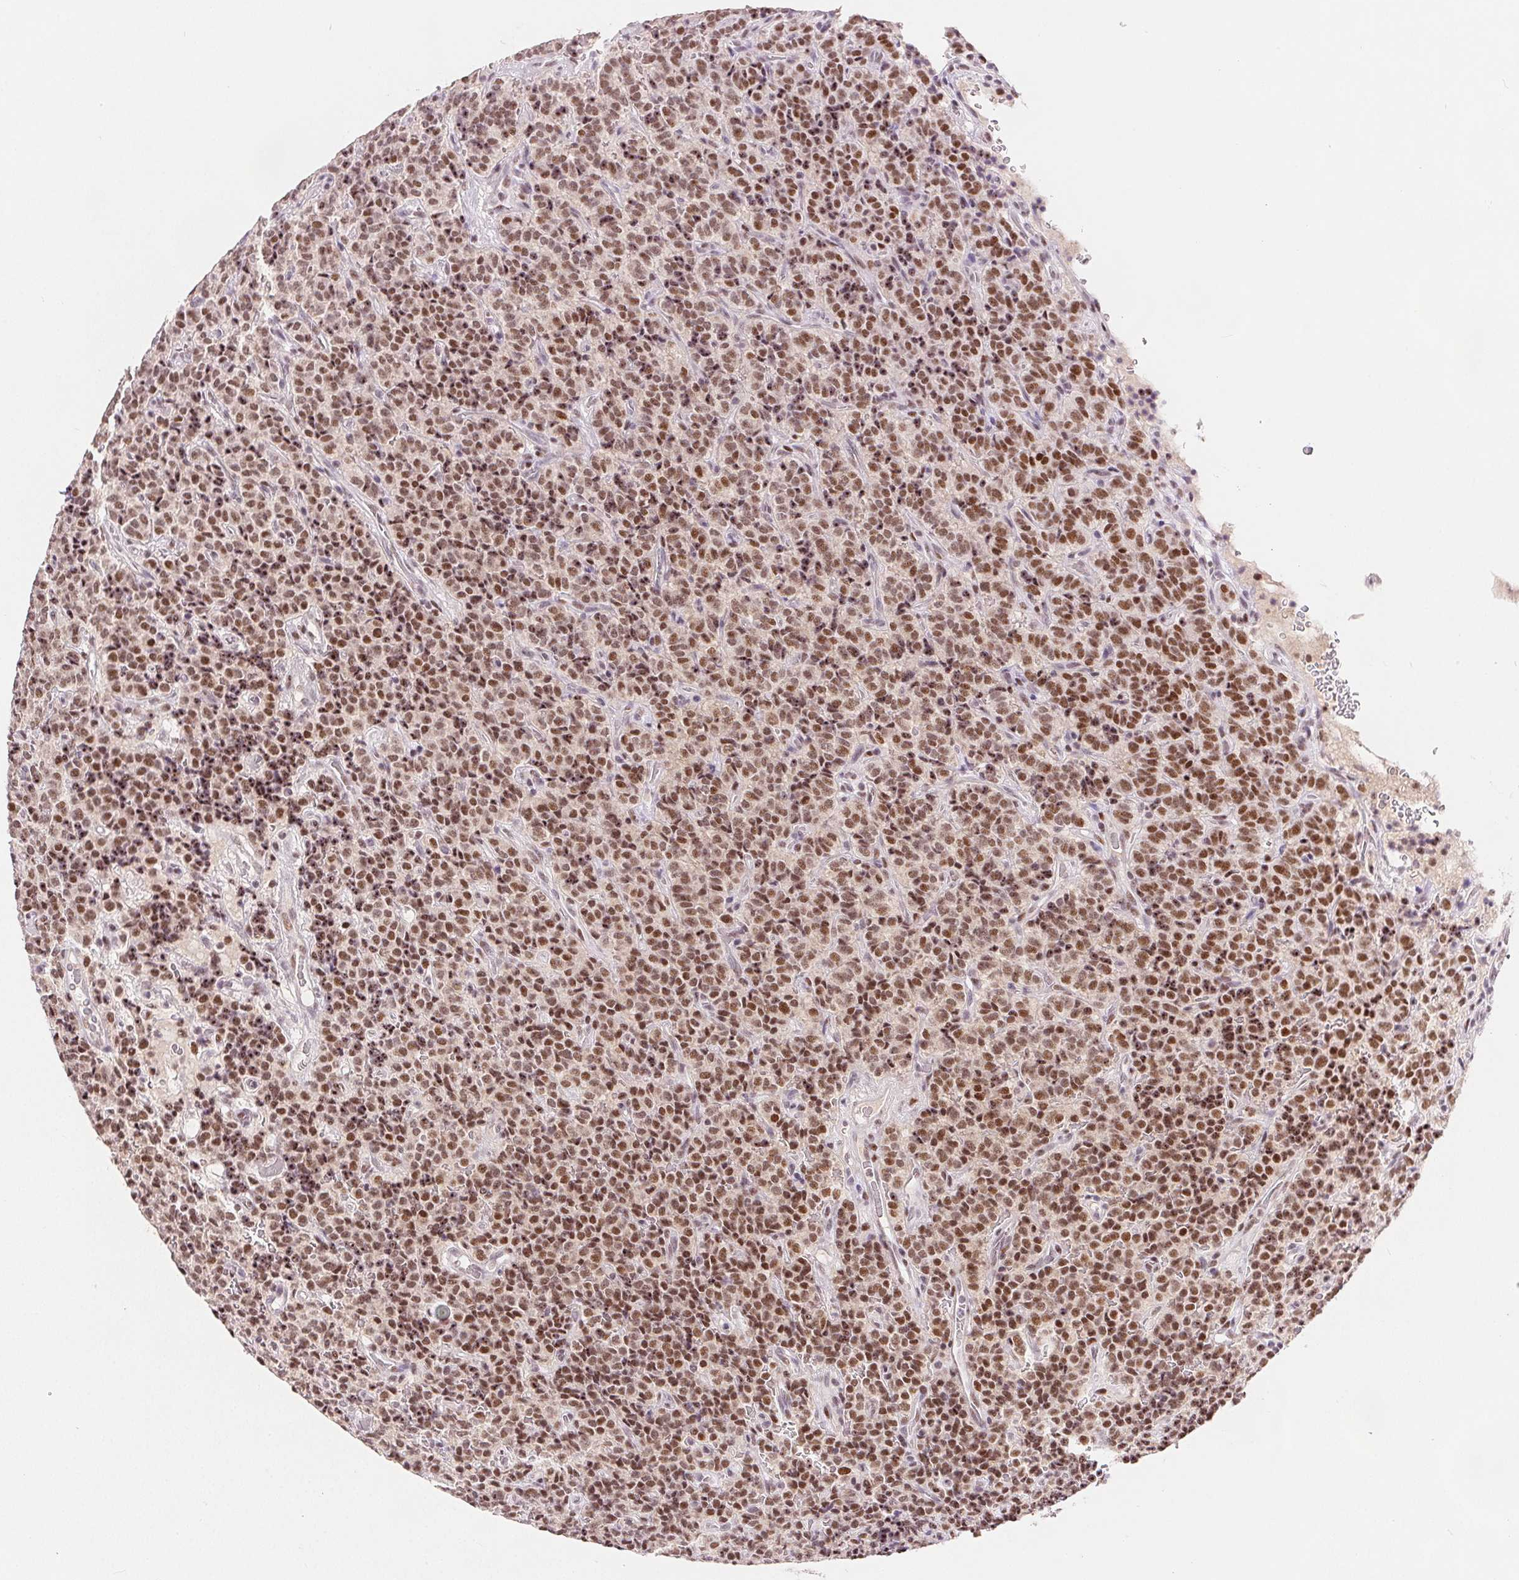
{"staining": {"intensity": "moderate", "quantity": ">75%", "location": "nuclear"}, "tissue": "carcinoid", "cell_type": "Tumor cells", "image_type": "cancer", "snomed": [{"axis": "morphology", "description": "Carcinoid, malignant, NOS"}, {"axis": "topography", "description": "Pancreas"}], "caption": "Malignant carcinoid stained with IHC reveals moderate nuclear positivity in approximately >75% of tumor cells. The protein of interest is stained brown, and the nuclei are stained in blue (DAB (3,3'-diaminobenzidine) IHC with brightfield microscopy, high magnification).", "gene": "ZNF703", "patient": {"sex": "male", "age": 36}}